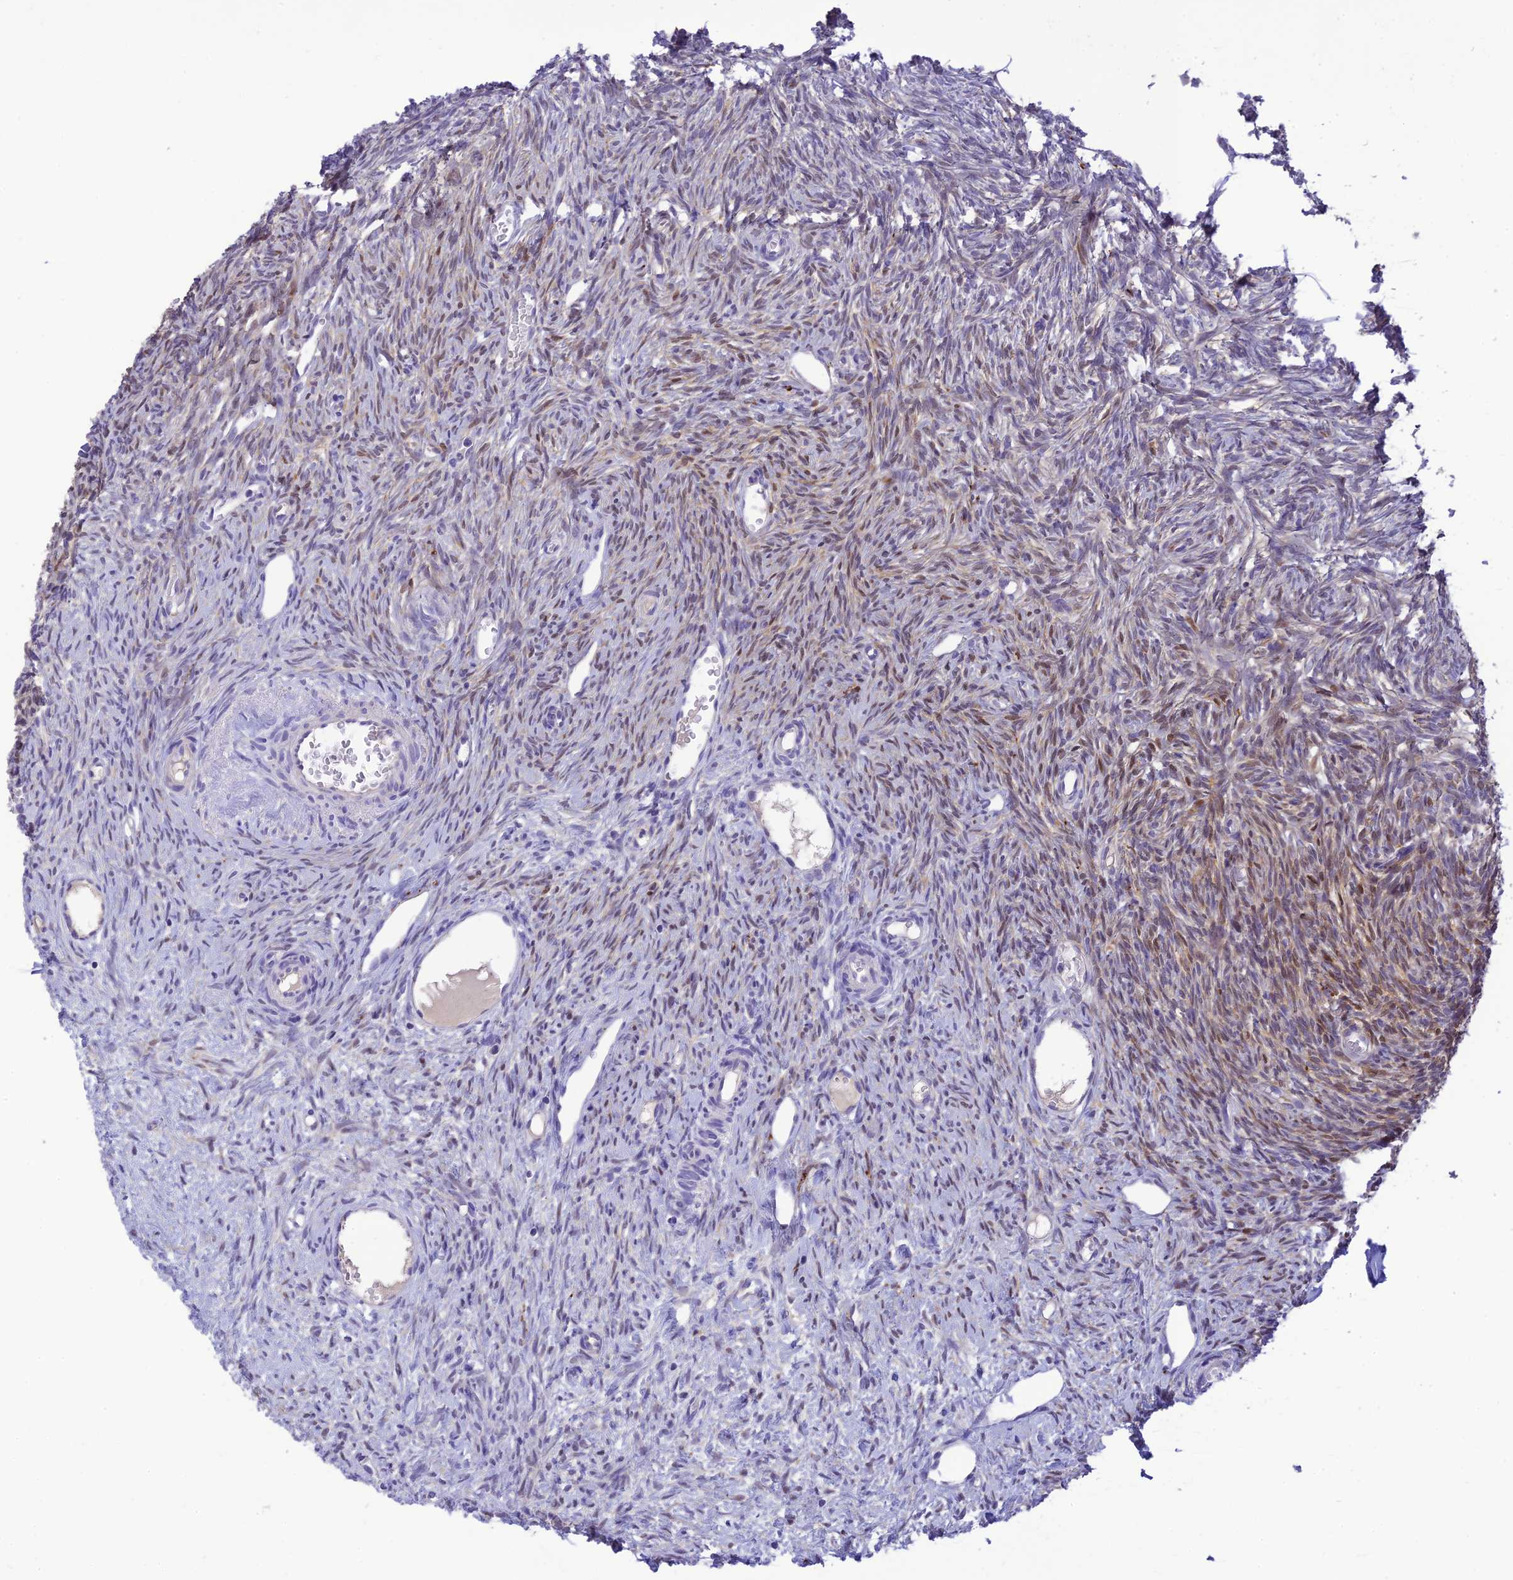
{"staining": {"intensity": "strong", "quantity": ">75%", "location": "cytoplasmic/membranous"}, "tissue": "ovary", "cell_type": "Follicle cells", "image_type": "normal", "snomed": [{"axis": "morphology", "description": "Normal tissue, NOS"}, {"axis": "topography", "description": "Ovary"}], "caption": "Ovary stained with DAB IHC exhibits high levels of strong cytoplasmic/membranous staining in approximately >75% of follicle cells.", "gene": "XPO7", "patient": {"sex": "female", "age": 51}}